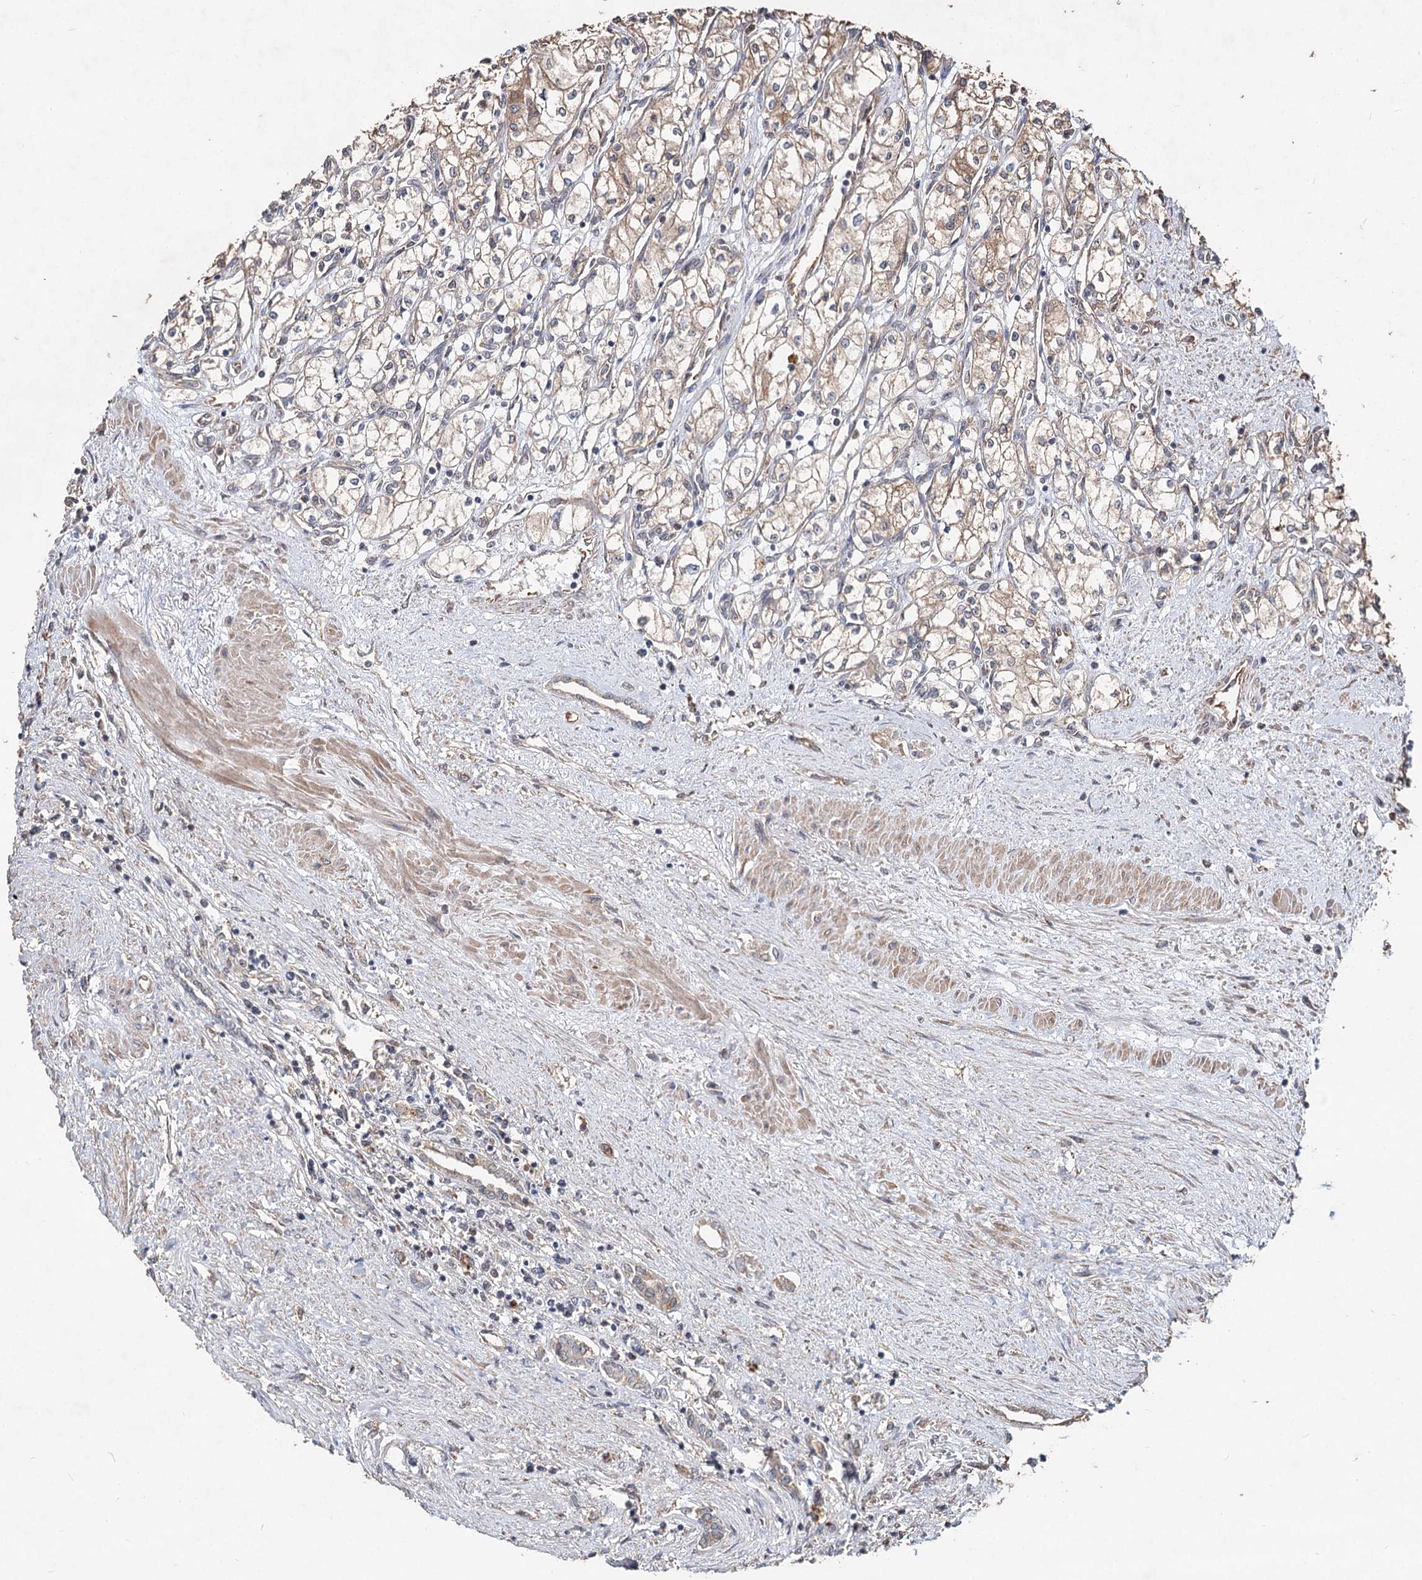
{"staining": {"intensity": "weak", "quantity": "<25%", "location": "cytoplasmic/membranous"}, "tissue": "renal cancer", "cell_type": "Tumor cells", "image_type": "cancer", "snomed": [{"axis": "morphology", "description": "Adenocarcinoma, NOS"}, {"axis": "topography", "description": "Kidney"}], "caption": "IHC of renal cancer exhibits no staining in tumor cells.", "gene": "SPART", "patient": {"sex": "male", "age": 59}}